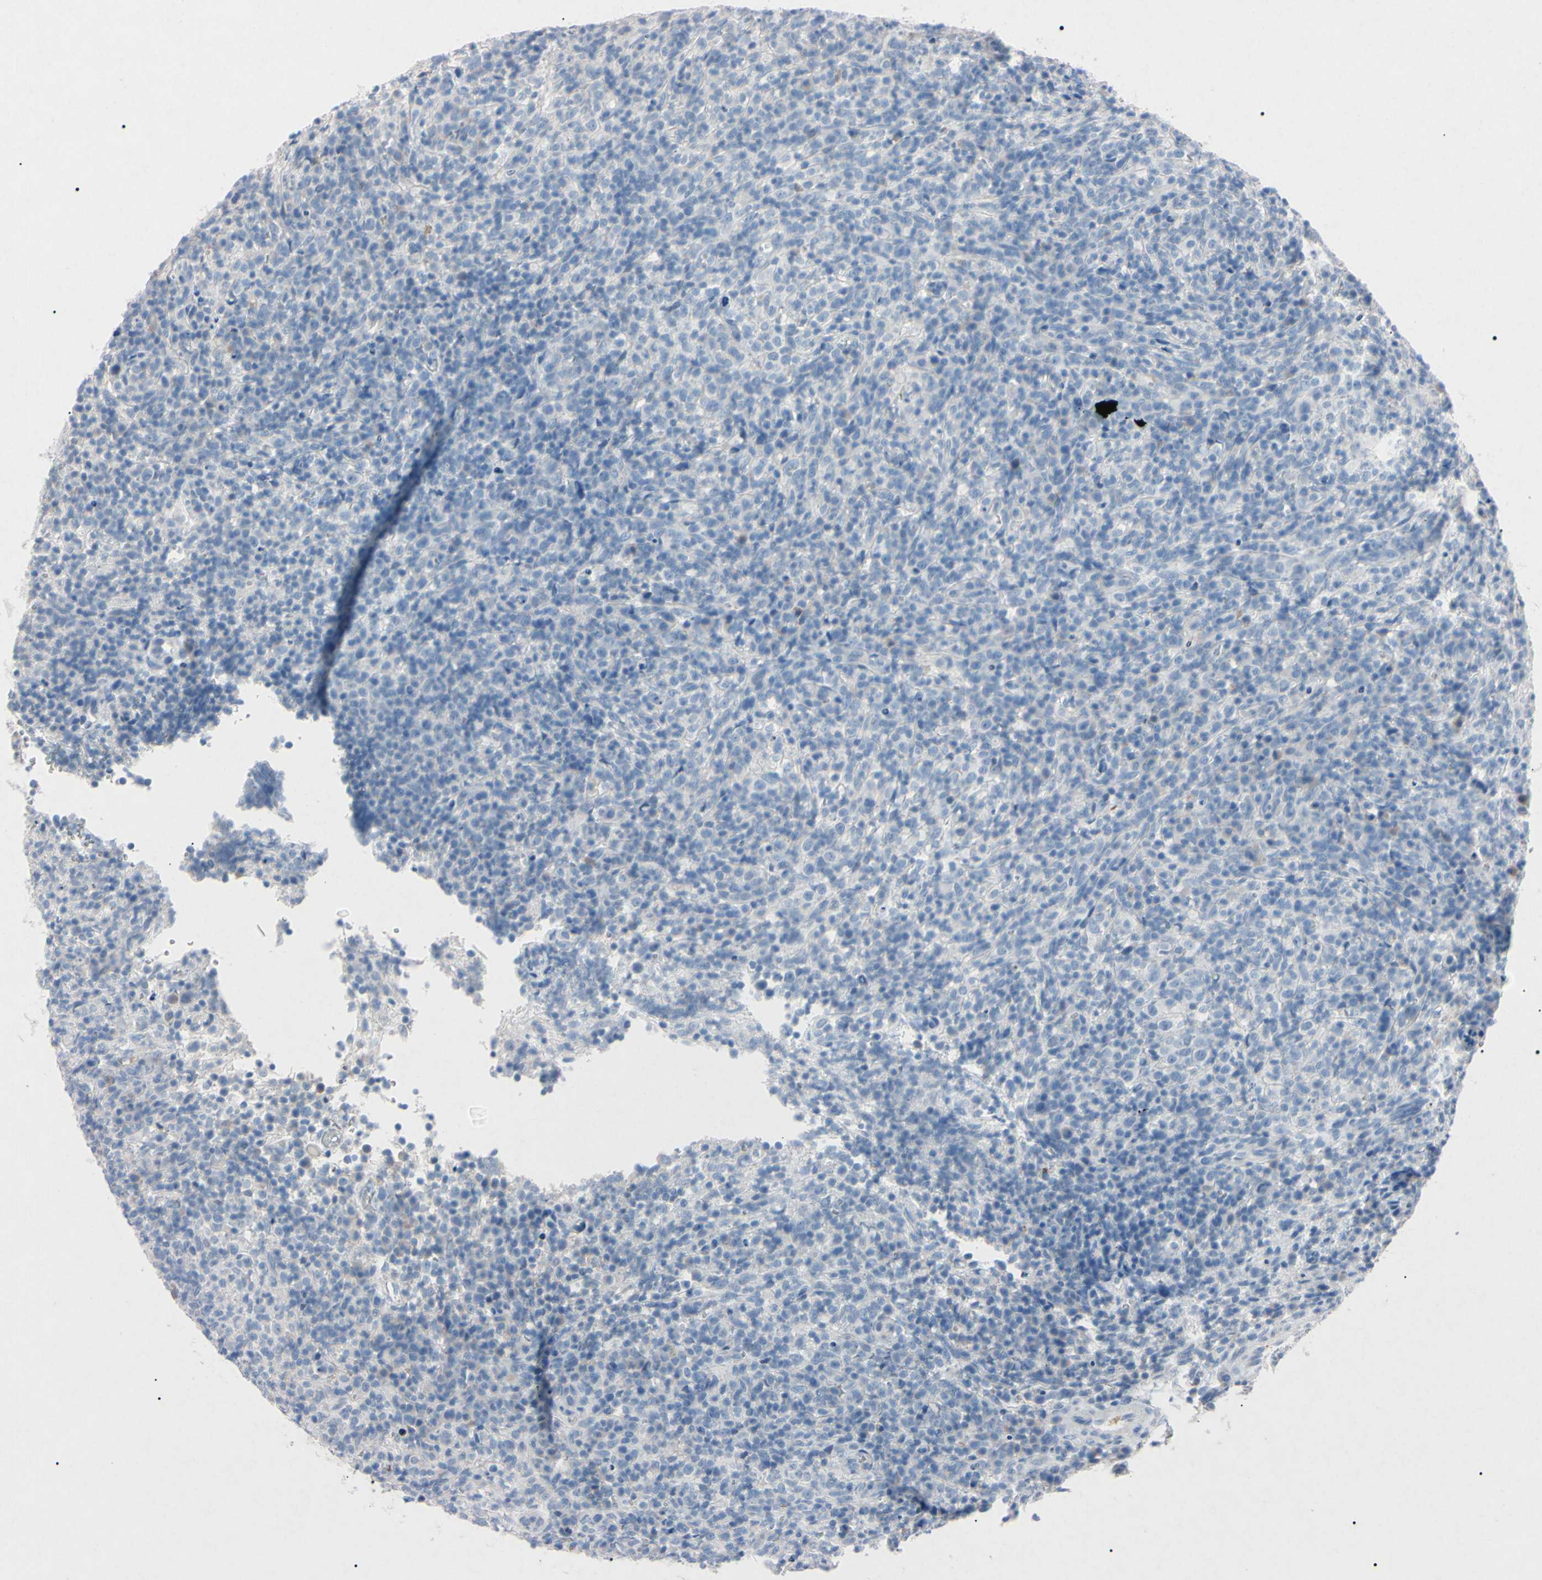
{"staining": {"intensity": "negative", "quantity": "none", "location": "none"}, "tissue": "lymphoma", "cell_type": "Tumor cells", "image_type": "cancer", "snomed": [{"axis": "morphology", "description": "Malignant lymphoma, non-Hodgkin's type, High grade"}, {"axis": "topography", "description": "Lymph node"}], "caption": "This histopathology image is of lymphoma stained with immunohistochemistry (IHC) to label a protein in brown with the nuclei are counter-stained blue. There is no positivity in tumor cells. Brightfield microscopy of immunohistochemistry stained with DAB (3,3'-diaminobenzidine) (brown) and hematoxylin (blue), captured at high magnification.", "gene": "ELN", "patient": {"sex": "female", "age": 76}}